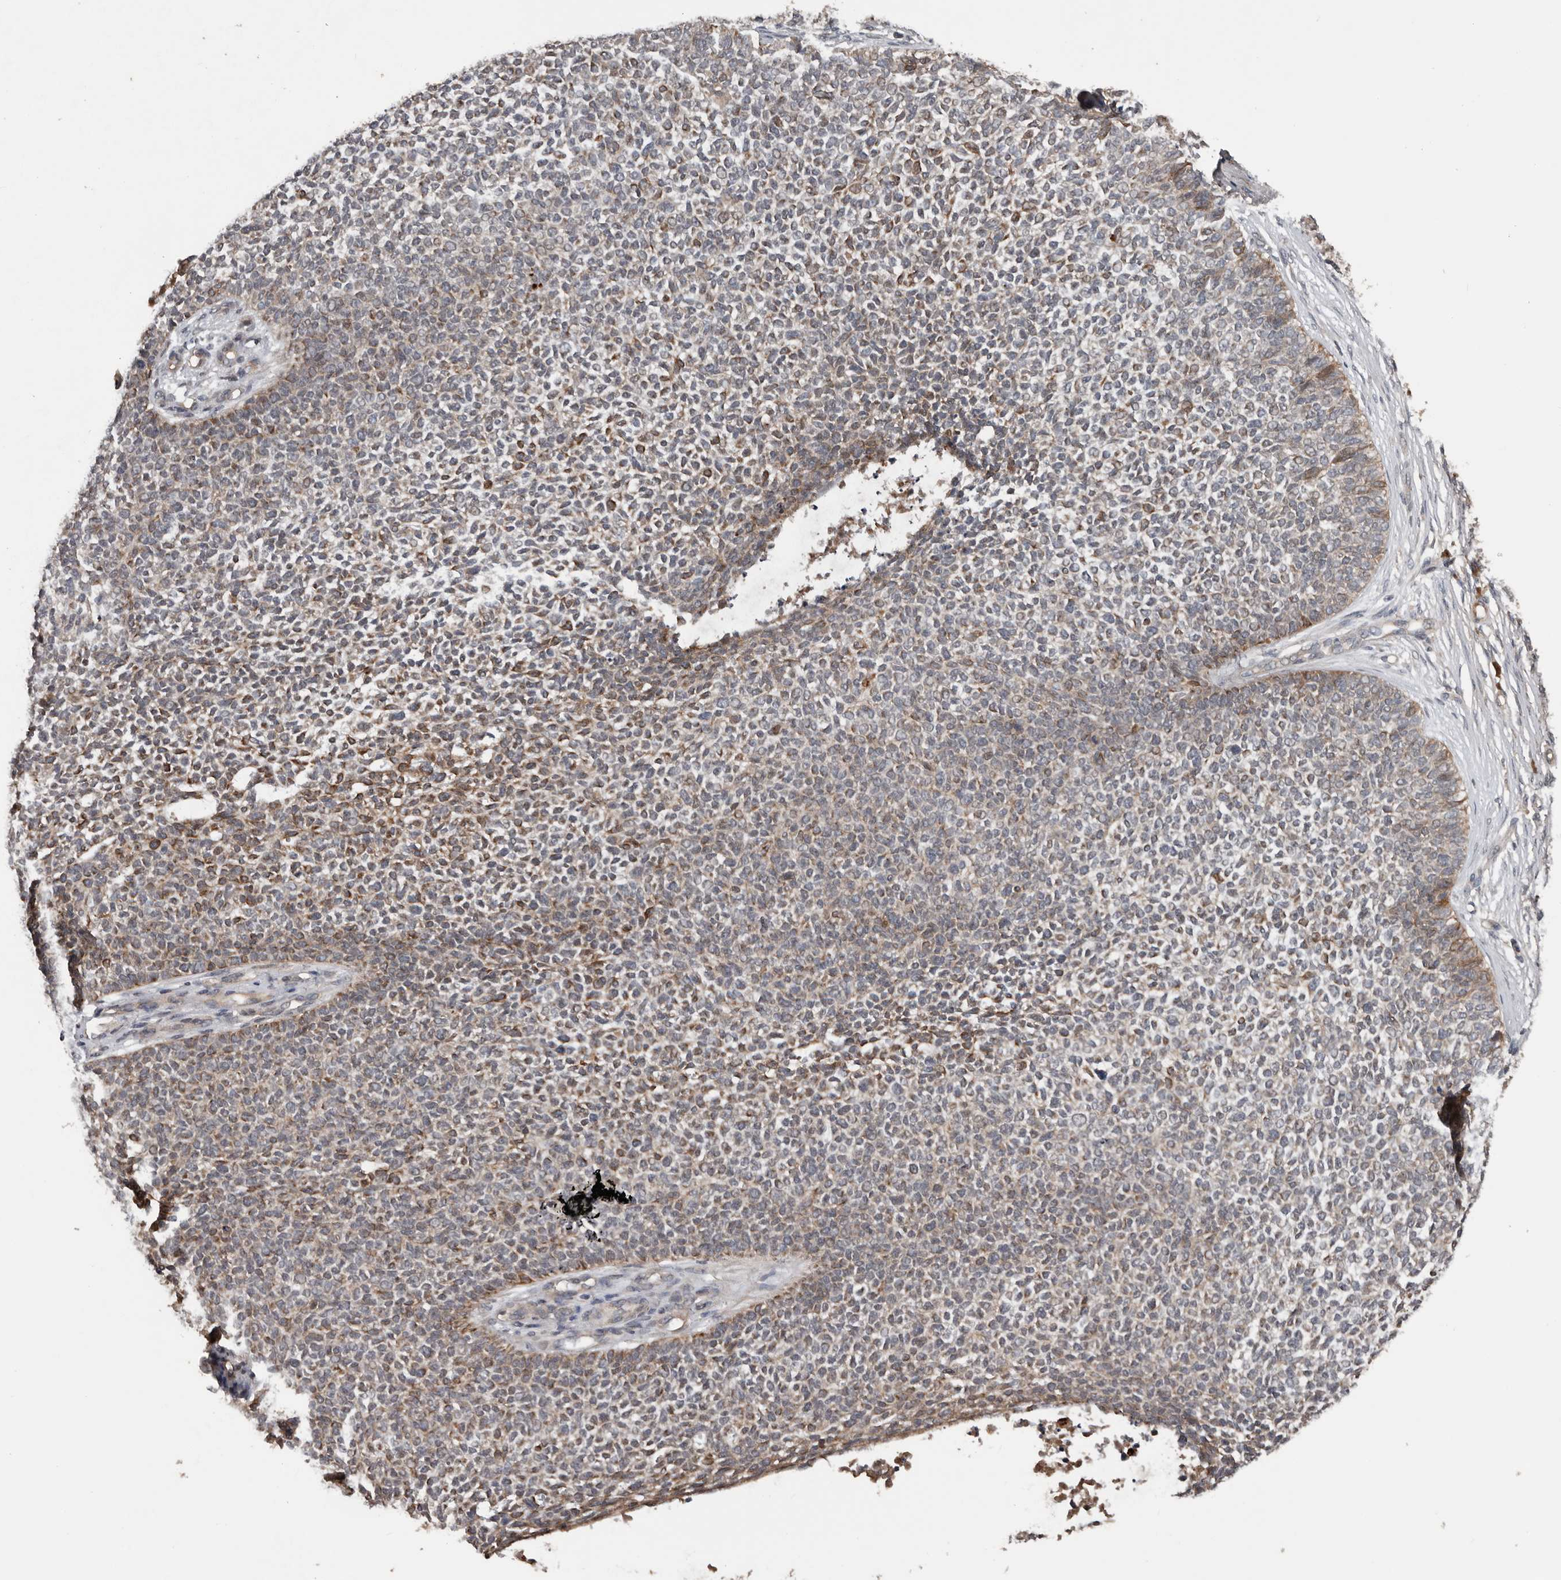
{"staining": {"intensity": "moderate", "quantity": "25%-75%", "location": "cytoplasmic/membranous"}, "tissue": "skin cancer", "cell_type": "Tumor cells", "image_type": "cancer", "snomed": [{"axis": "morphology", "description": "Basal cell carcinoma"}, {"axis": "topography", "description": "Skin"}], "caption": "Skin basal cell carcinoma was stained to show a protein in brown. There is medium levels of moderate cytoplasmic/membranous staining in about 25%-75% of tumor cells.", "gene": "DNAJB4", "patient": {"sex": "female", "age": 84}}